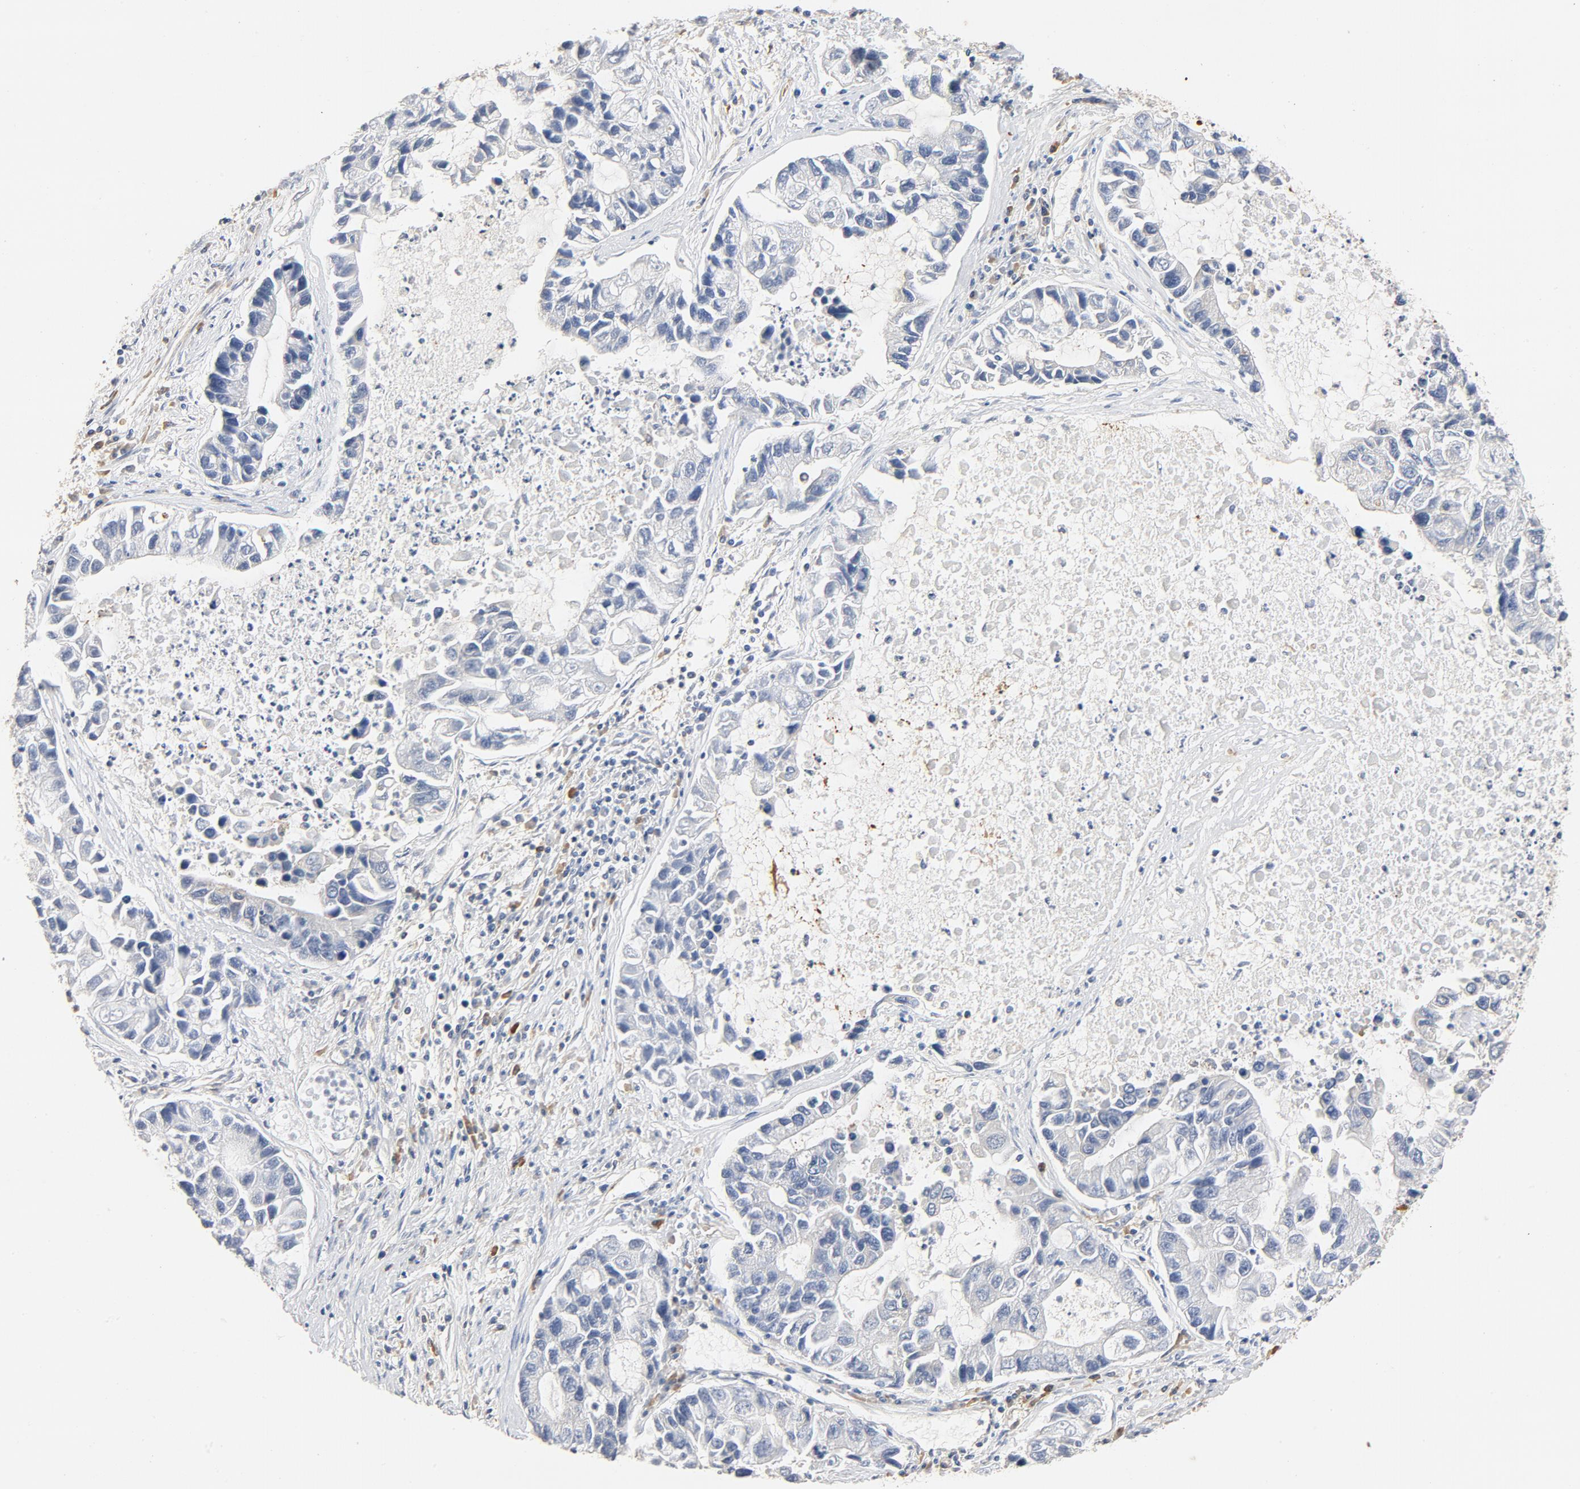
{"staining": {"intensity": "negative", "quantity": "none", "location": "none"}, "tissue": "lung cancer", "cell_type": "Tumor cells", "image_type": "cancer", "snomed": [{"axis": "morphology", "description": "Adenocarcinoma, NOS"}, {"axis": "topography", "description": "Lung"}], "caption": "Lung adenocarcinoma was stained to show a protein in brown. There is no significant positivity in tumor cells. (DAB immunohistochemistry (IHC) visualized using brightfield microscopy, high magnification).", "gene": "UBE2J1", "patient": {"sex": "female", "age": 51}}